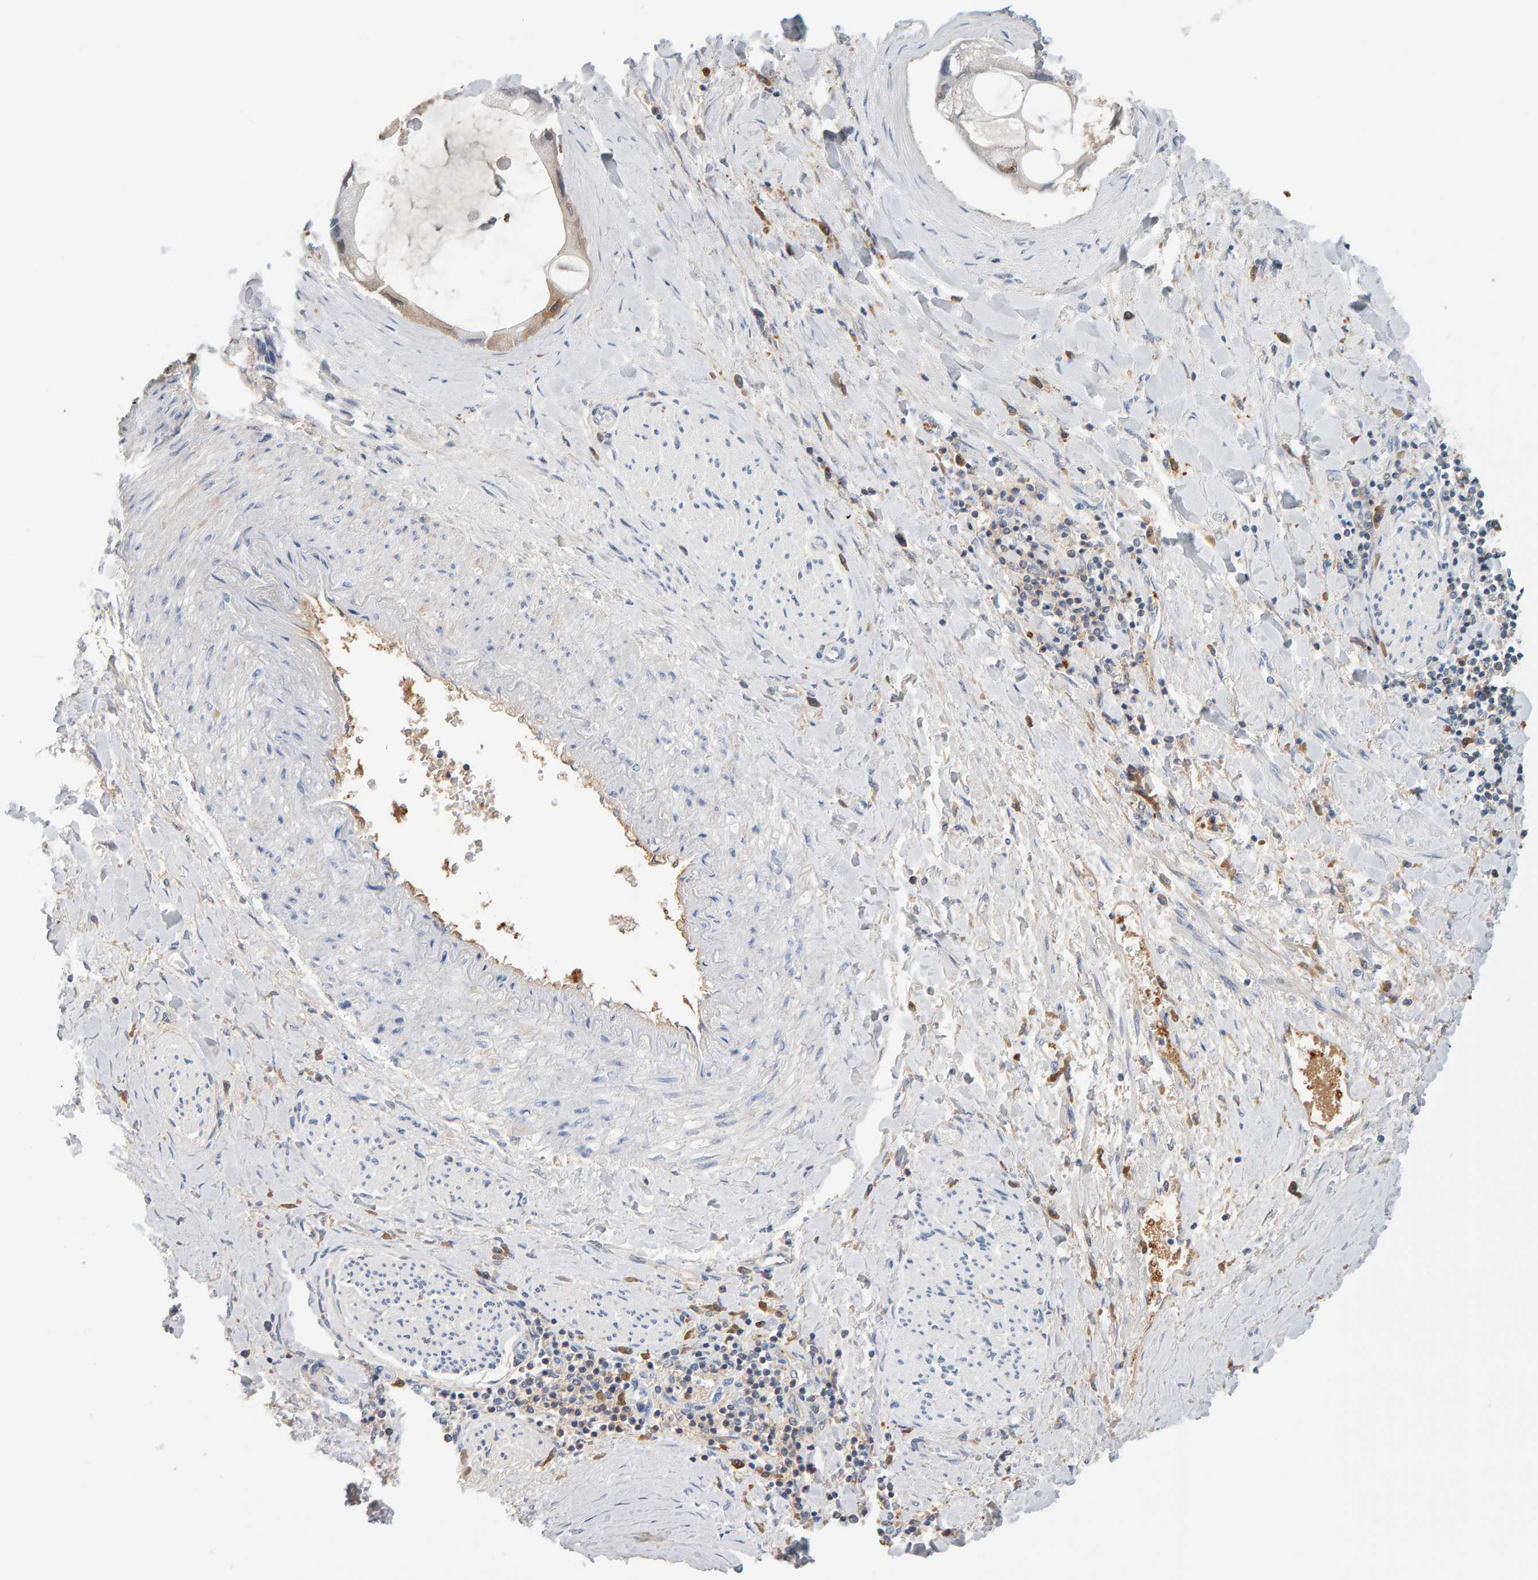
{"staining": {"intensity": "weak", "quantity": "25%-75%", "location": "cytoplasmic/membranous"}, "tissue": "liver cancer", "cell_type": "Tumor cells", "image_type": "cancer", "snomed": [{"axis": "morphology", "description": "Cholangiocarcinoma"}, {"axis": "topography", "description": "Liver"}], "caption": "Liver cancer was stained to show a protein in brown. There is low levels of weak cytoplasmic/membranous expression in about 25%-75% of tumor cells.", "gene": "CTH", "patient": {"sex": "male", "age": 50}}